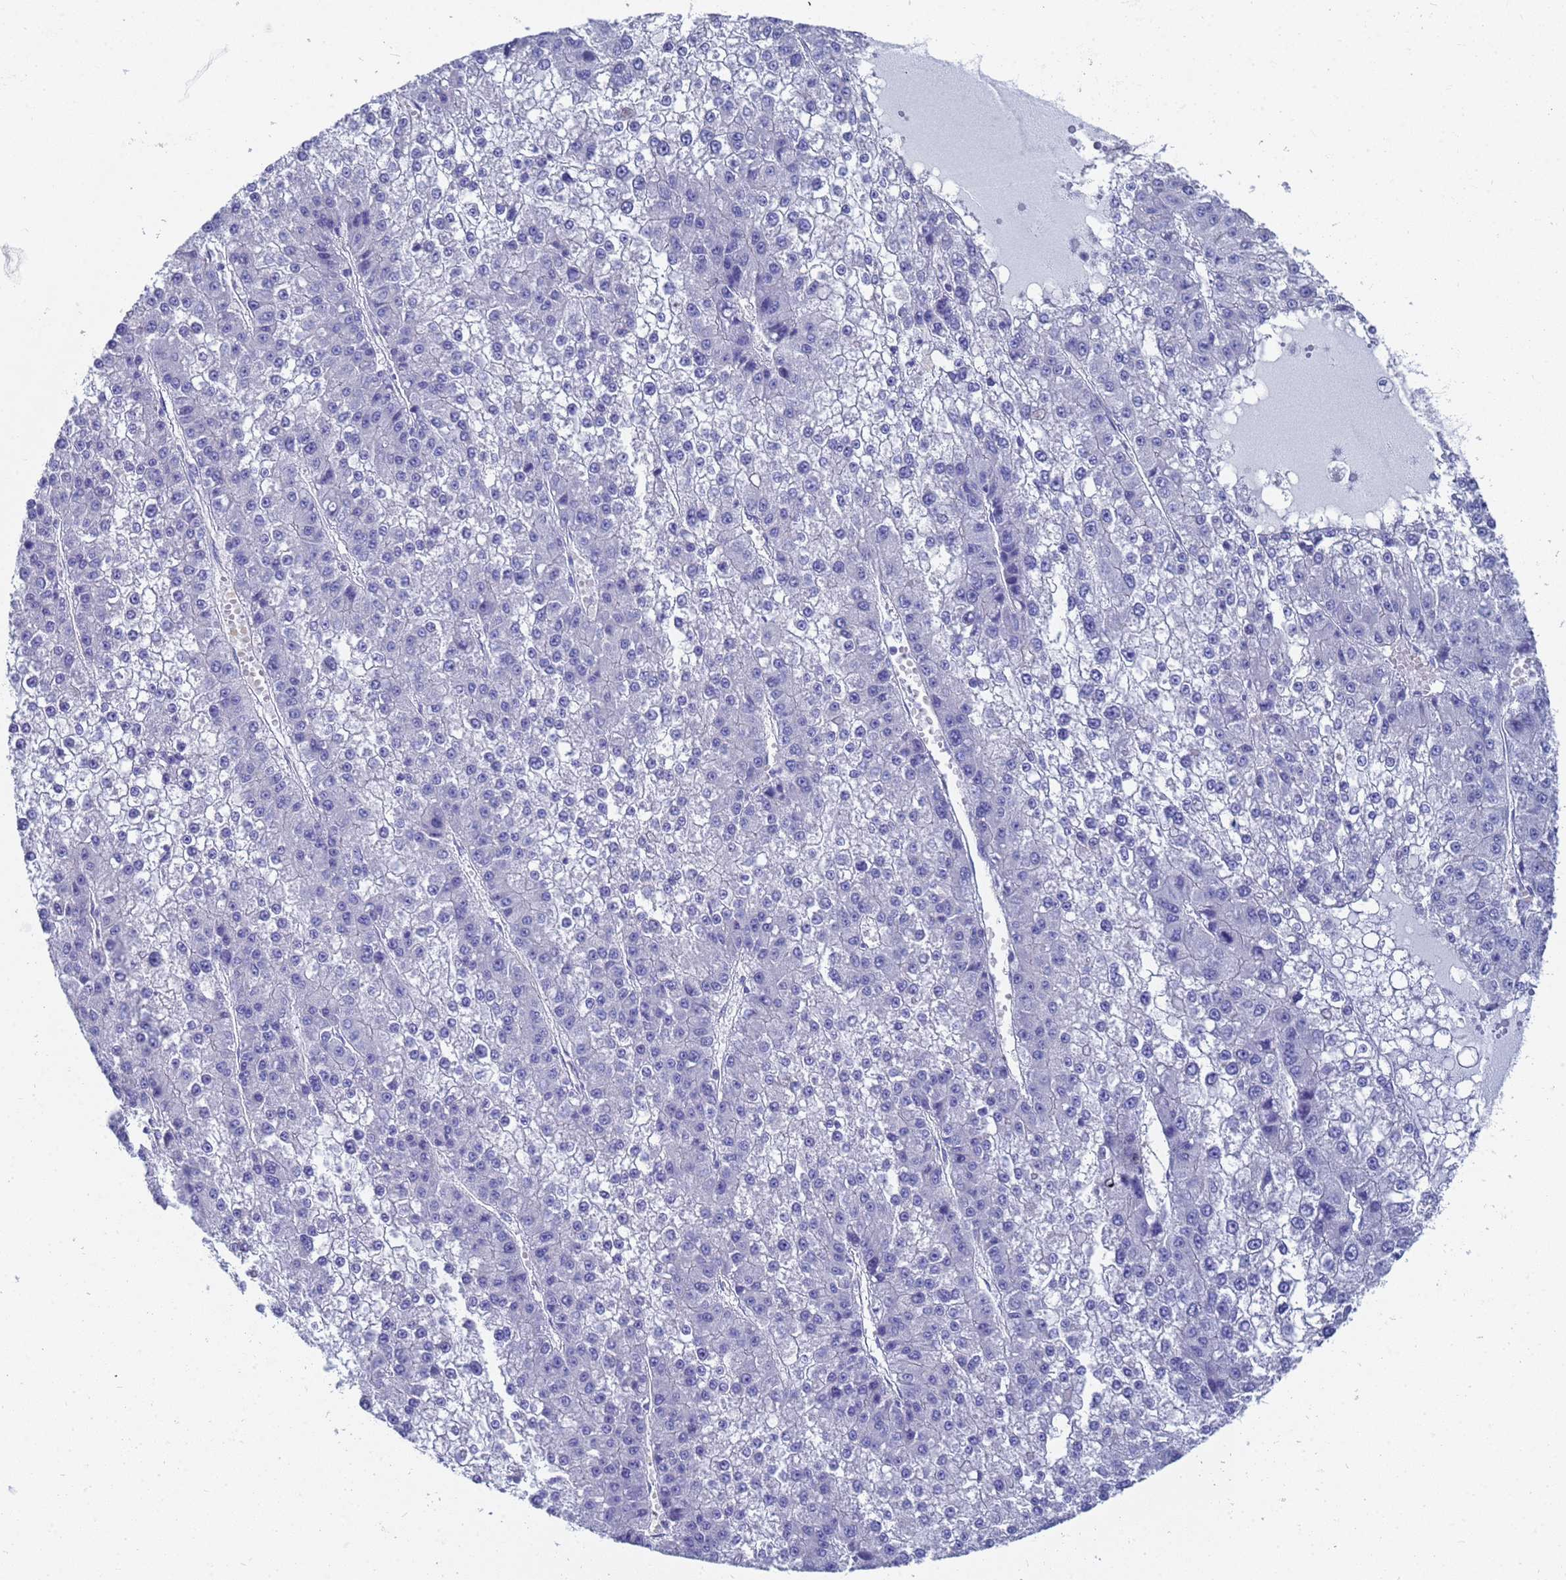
{"staining": {"intensity": "negative", "quantity": "none", "location": "none"}, "tissue": "liver cancer", "cell_type": "Tumor cells", "image_type": "cancer", "snomed": [{"axis": "morphology", "description": "Carcinoma, Hepatocellular, NOS"}, {"axis": "topography", "description": "Liver"}], "caption": "This is an IHC photomicrograph of hepatocellular carcinoma (liver). There is no staining in tumor cells.", "gene": "TUBB1", "patient": {"sex": "female", "age": 73}}